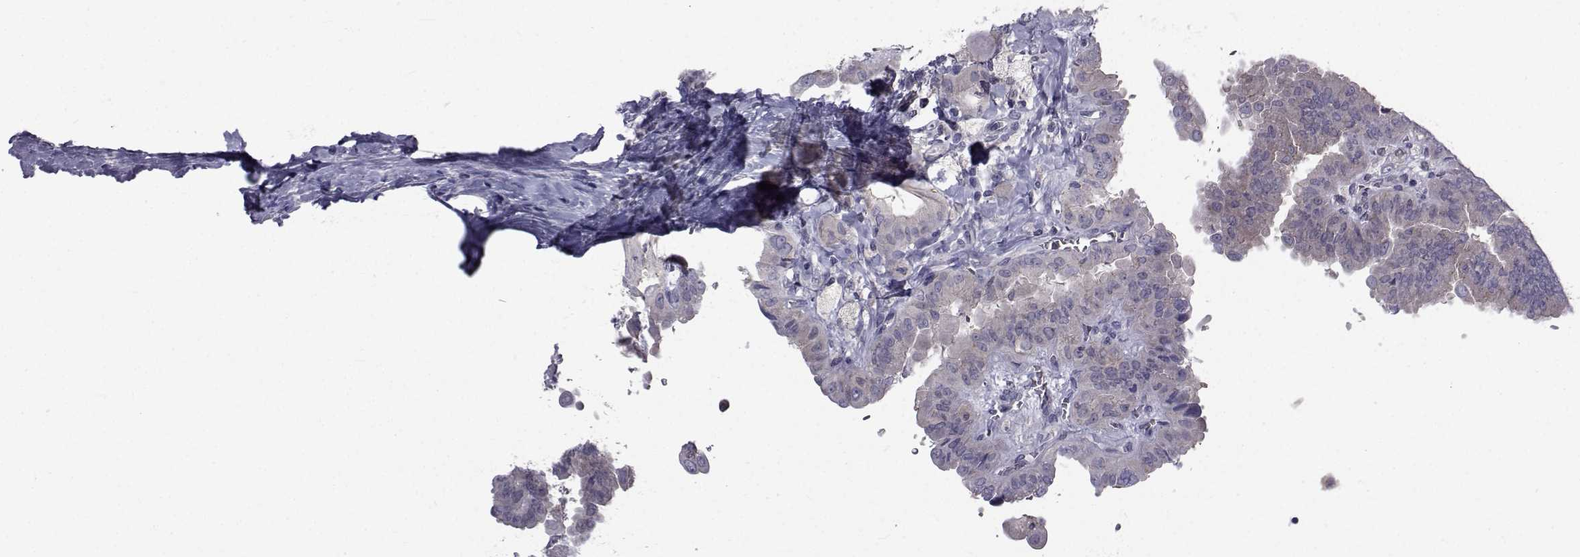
{"staining": {"intensity": "strong", "quantity": "<25%", "location": "cytoplasmic/membranous"}, "tissue": "thyroid cancer", "cell_type": "Tumor cells", "image_type": "cancer", "snomed": [{"axis": "morphology", "description": "Papillary adenocarcinoma, NOS"}, {"axis": "topography", "description": "Thyroid gland"}], "caption": "A histopathology image of thyroid cancer stained for a protein exhibits strong cytoplasmic/membranous brown staining in tumor cells.", "gene": "SLC30A10", "patient": {"sex": "female", "age": 37}}